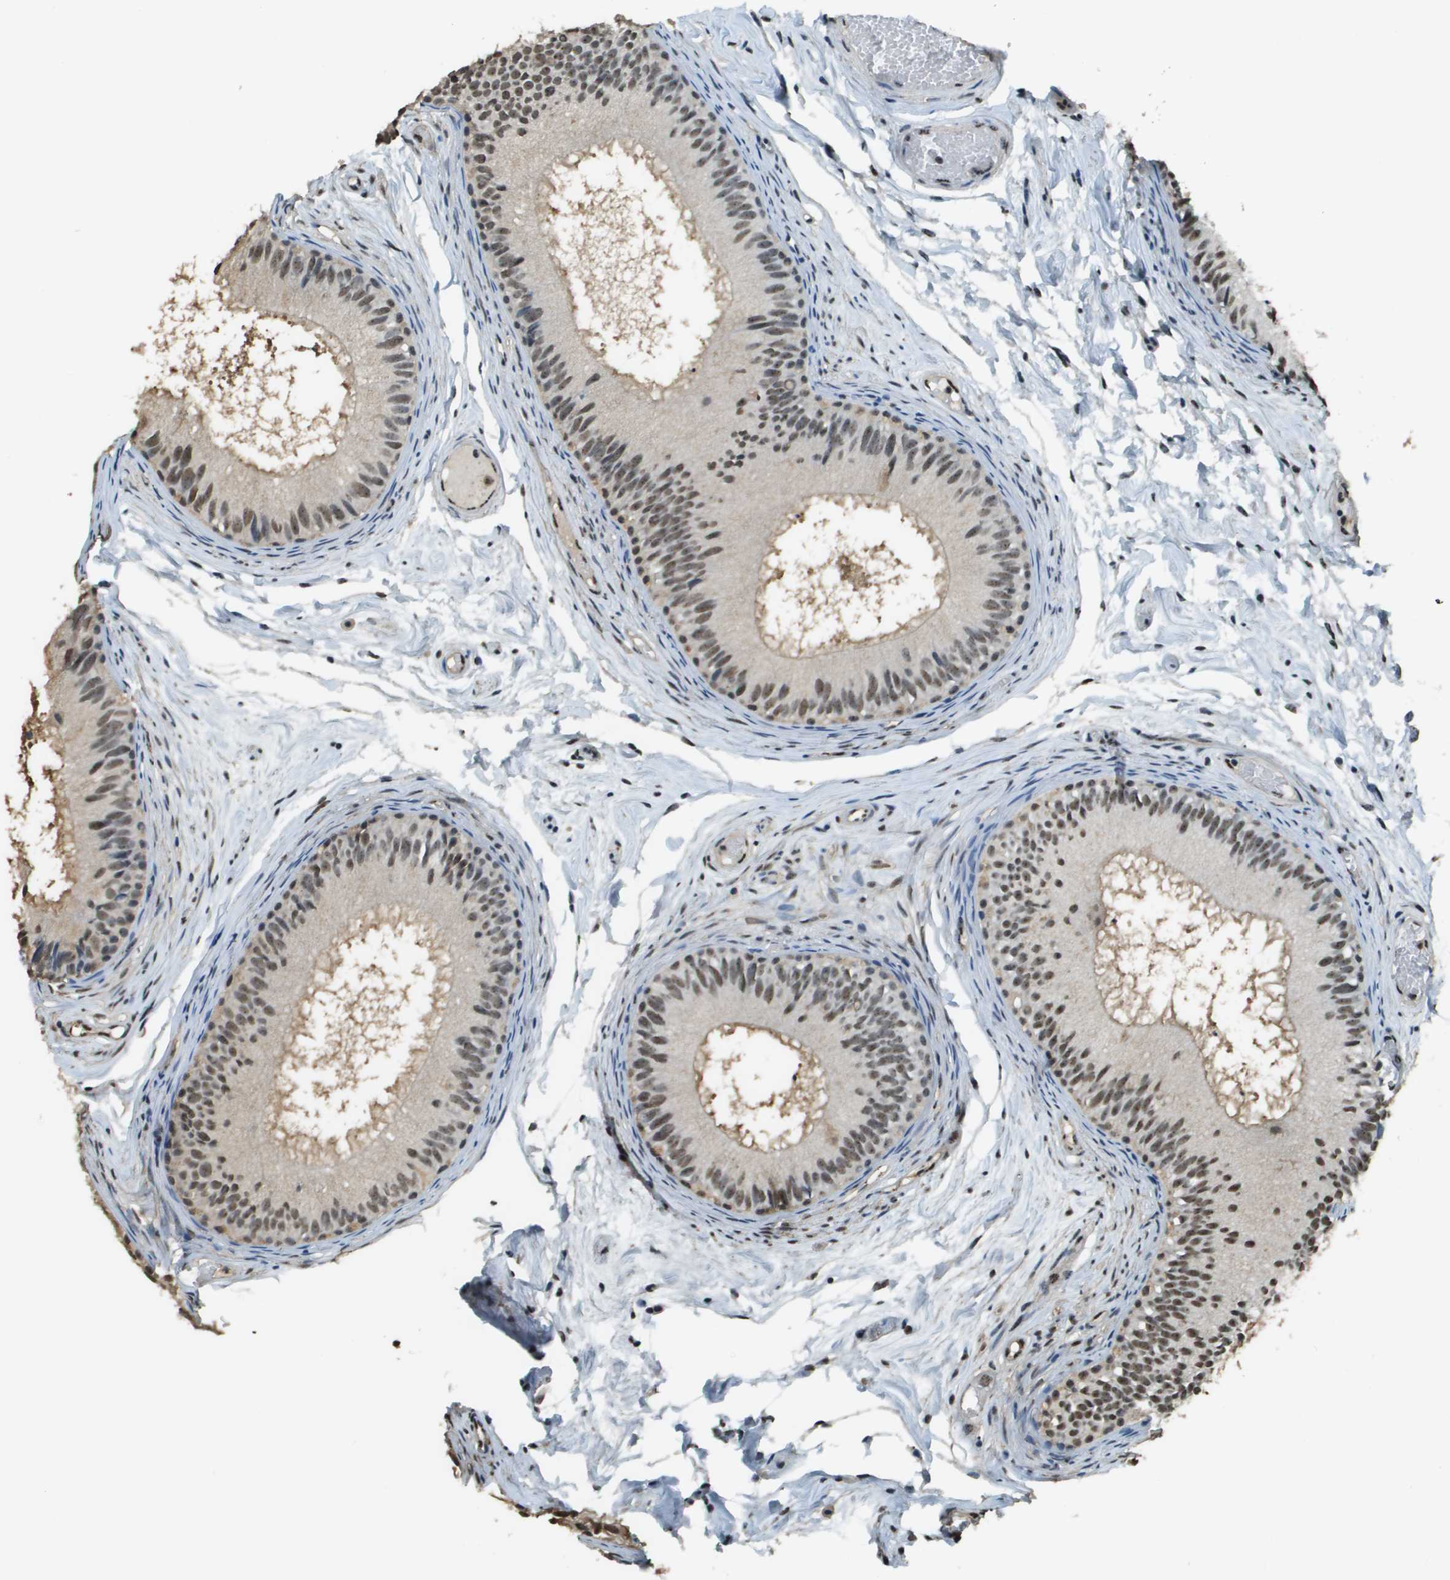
{"staining": {"intensity": "moderate", "quantity": ">75%", "location": "nuclear"}, "tissue": "epididymis", "cell_type": "Glandular cells", "image_type": "normal", "snomed": [{"axis": "morphology", "description": "Normal tissue, NOS"}, {"axis": "topography", "description": "Epididymis"}], "caption": "DAB immunohistochemical staining of benign epididymis displays moderate nuclear protein staining in about >75% of glandular cells. (IHC, brightfield microscopy, high magnification).", "gene": "SP100", "patient": {"sex": "male", "age": 46}}